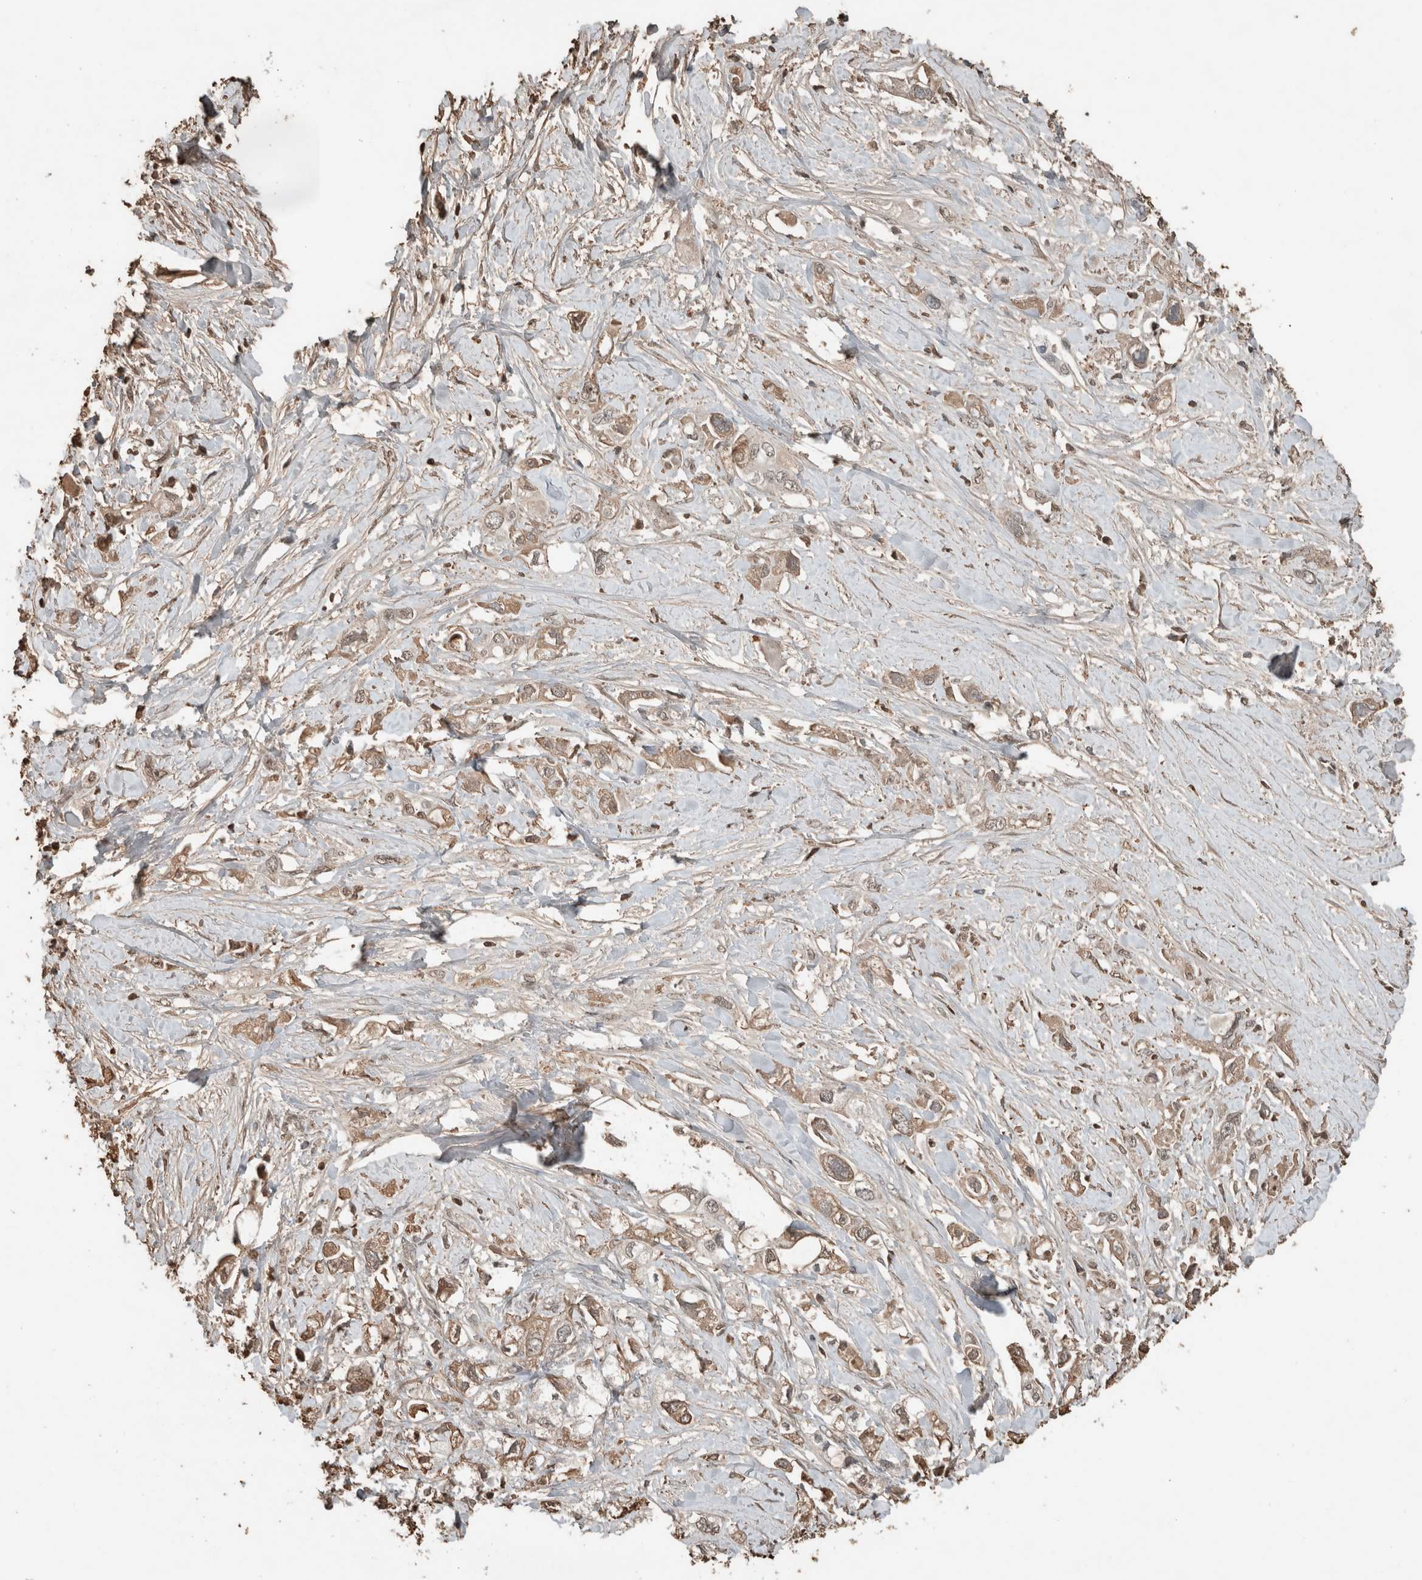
{"staining": {"intensity": "weak", "quantity": "25%-75%", "location": "cytoplasmic/membranous"}, "tissue": "pancreatic cancer", "cell_type": "Tumor cells", "image_type": "cancer", "snomed": [{"axis": "morphology", "description": "Adenocarcinoma, NOS"}, {"axis": "topography", "description": "Pancreas"}], "caption": "Human pancreatic adenocarcinoma stained for a protein (brown) exhibits weak cytoplasmic/membranous positive positivity in about 25%-75% of tumor cells.", "gene": "USP34", "patient": {"sex": "female", "age": 56}}